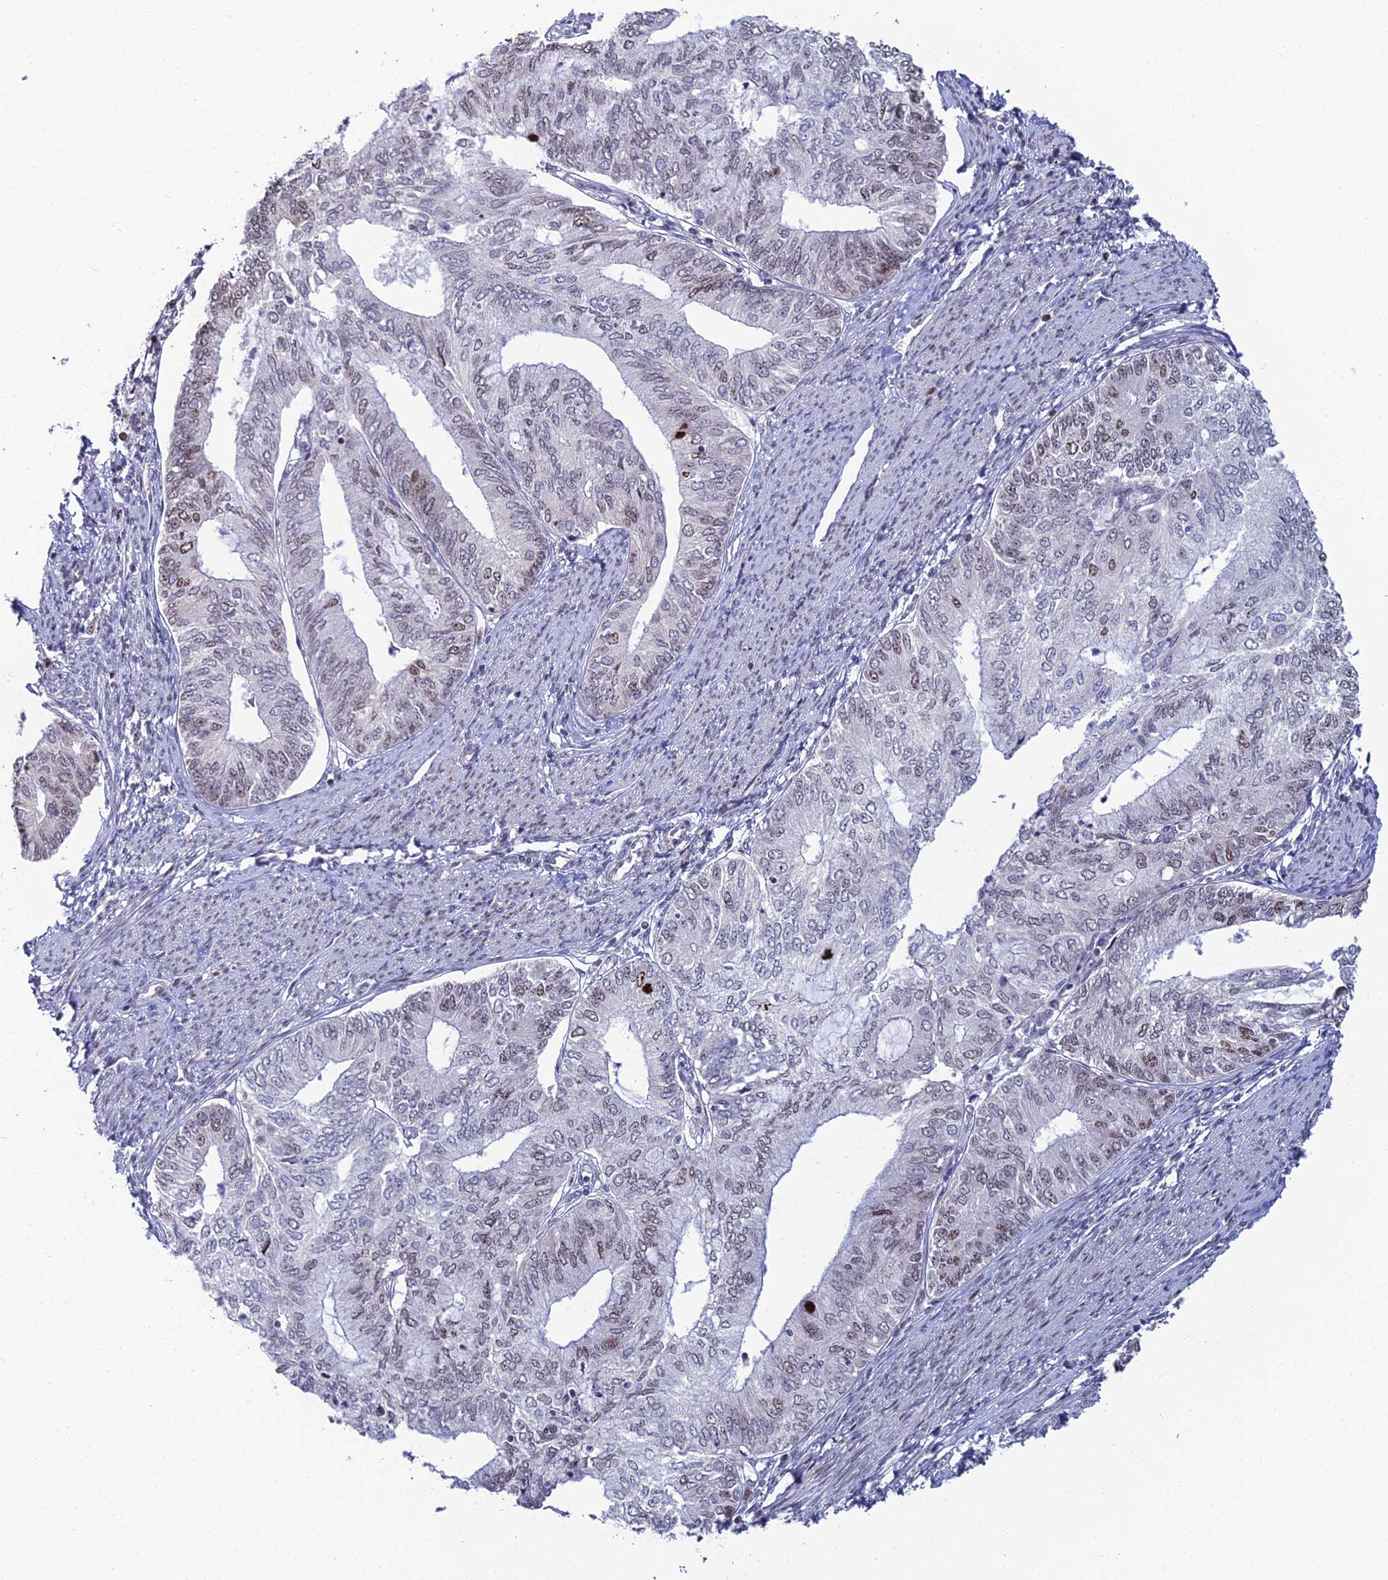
{"staining": {"intensity": "weak", "quantity": "<25%", "location": "nuclear"}, "tissue": "endometrial cancer", "cell_type": "Tumor cells", "image_type": "cancer", "snomed": [{"axis": "morphology", "description": "Adenocarcinoma, NOS"}, {"axis": "topography", "description": "Endometrium"}], "caption": "DAB immunohistochemical staining of endometrial cancer (adenocarcinoma) reveals no significant expression in tumor cells.", "gene": "TAF9B", "patient": {"sex": "female", "age": 68}}